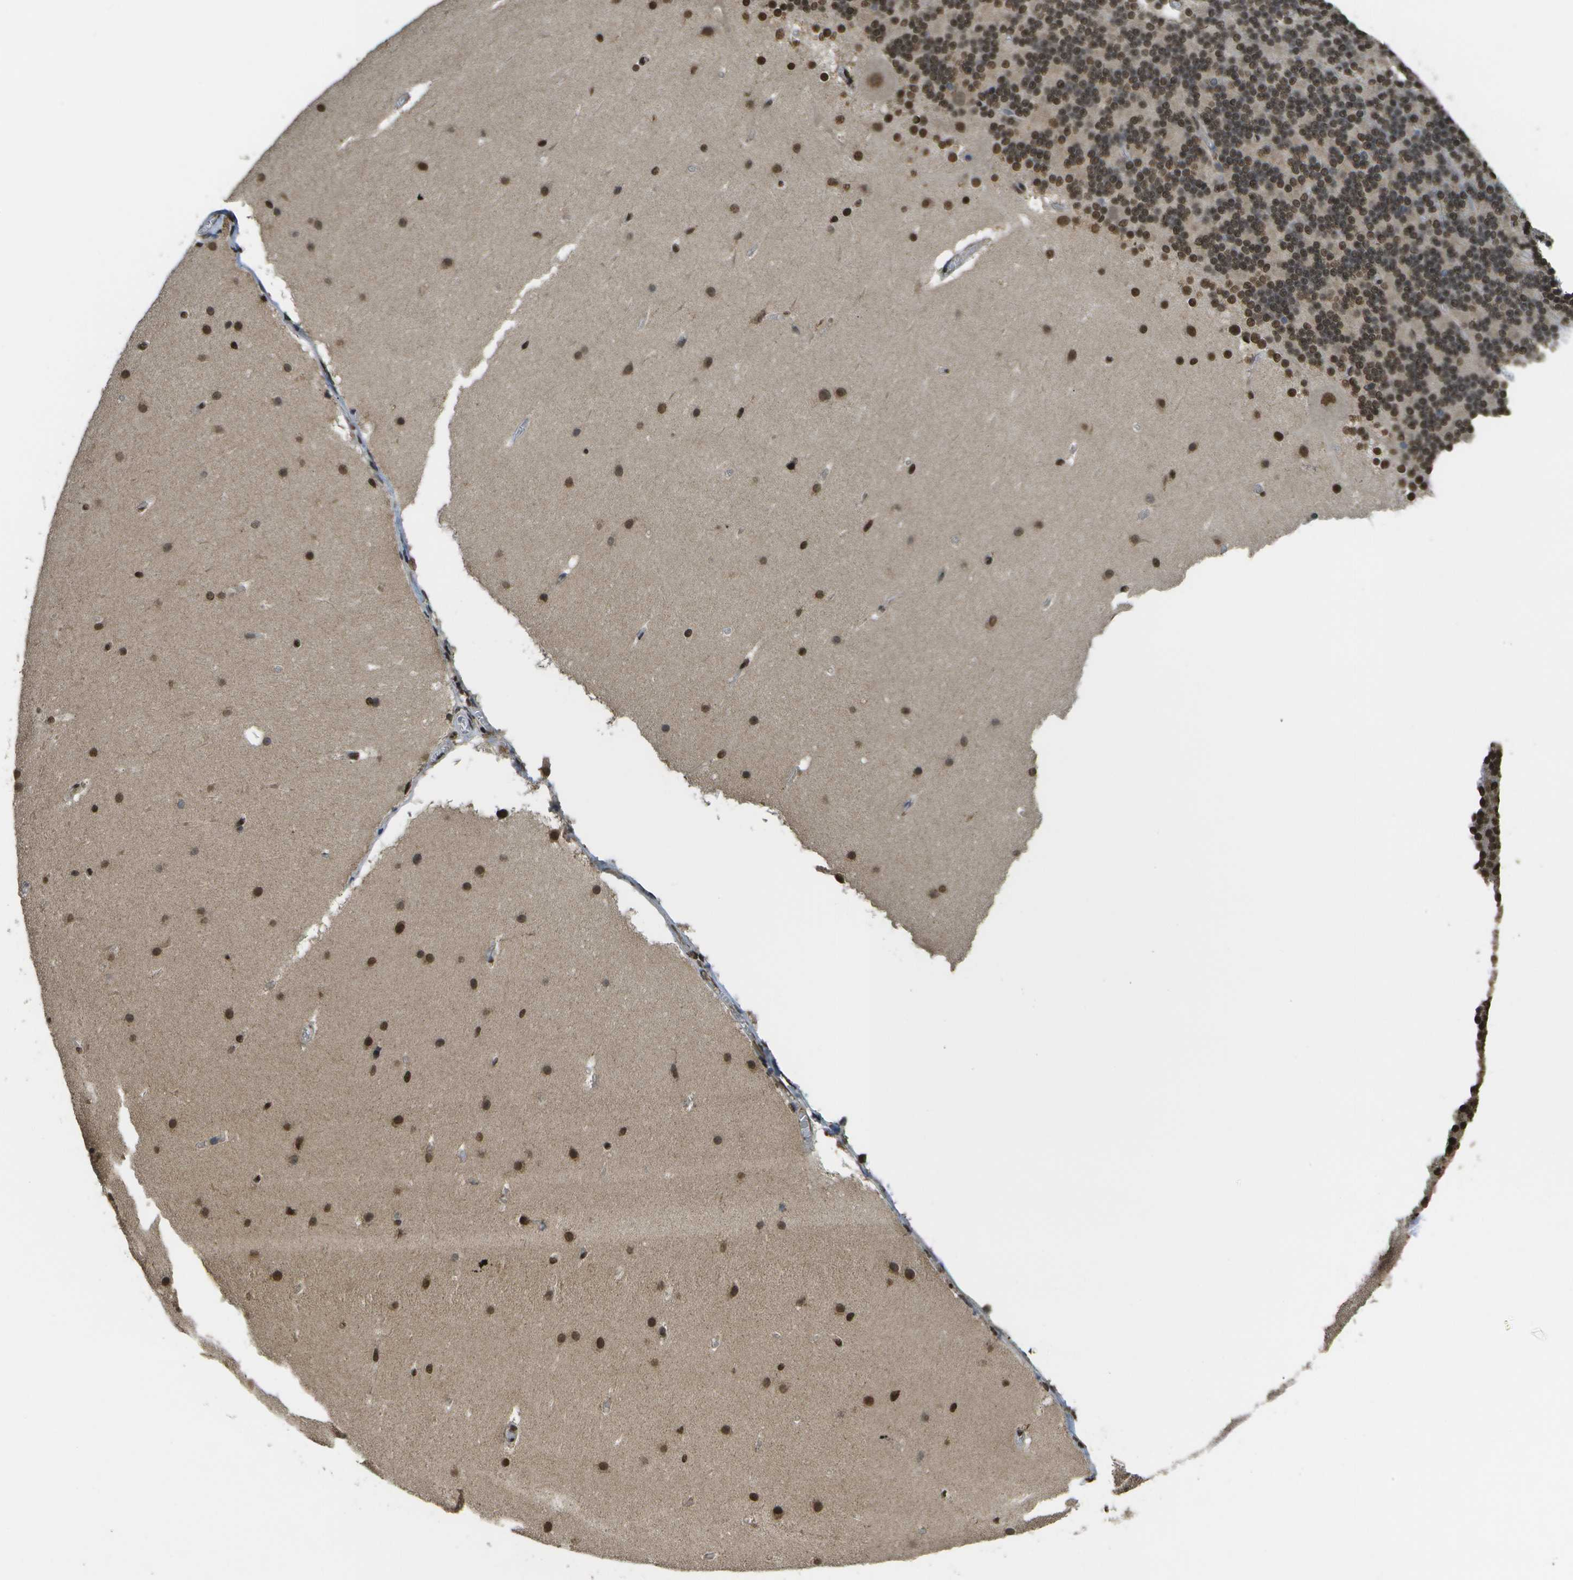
{"staining": {"intensity": "strong", "quantity": ">75%", "location": "cytoplasmic/membranous,nuclear"}, "tissue": "cerebellum", "cell_type": "Cells in granular layer", "image_type": "normal", "snomed": [{"axis": "morphology", "description": "Normal tissue, NOS"}, {"axis": "topography", "description": "Cerebellum"}], "caption": "A high-resolution photomicrograph shows IHC staining of benign cerebellum, which exhibits strong cytoplasmic/membranous,nuclear expression in about >75% of cells in granular layer. (Stains: DAB (3,3'-diaminobenzidine) in brown, nuclei in blue, Microscopy: brightfield microscopy at high magnification).", "gene": "SPEN", "patient": {"sex": "female", "age": 19}}